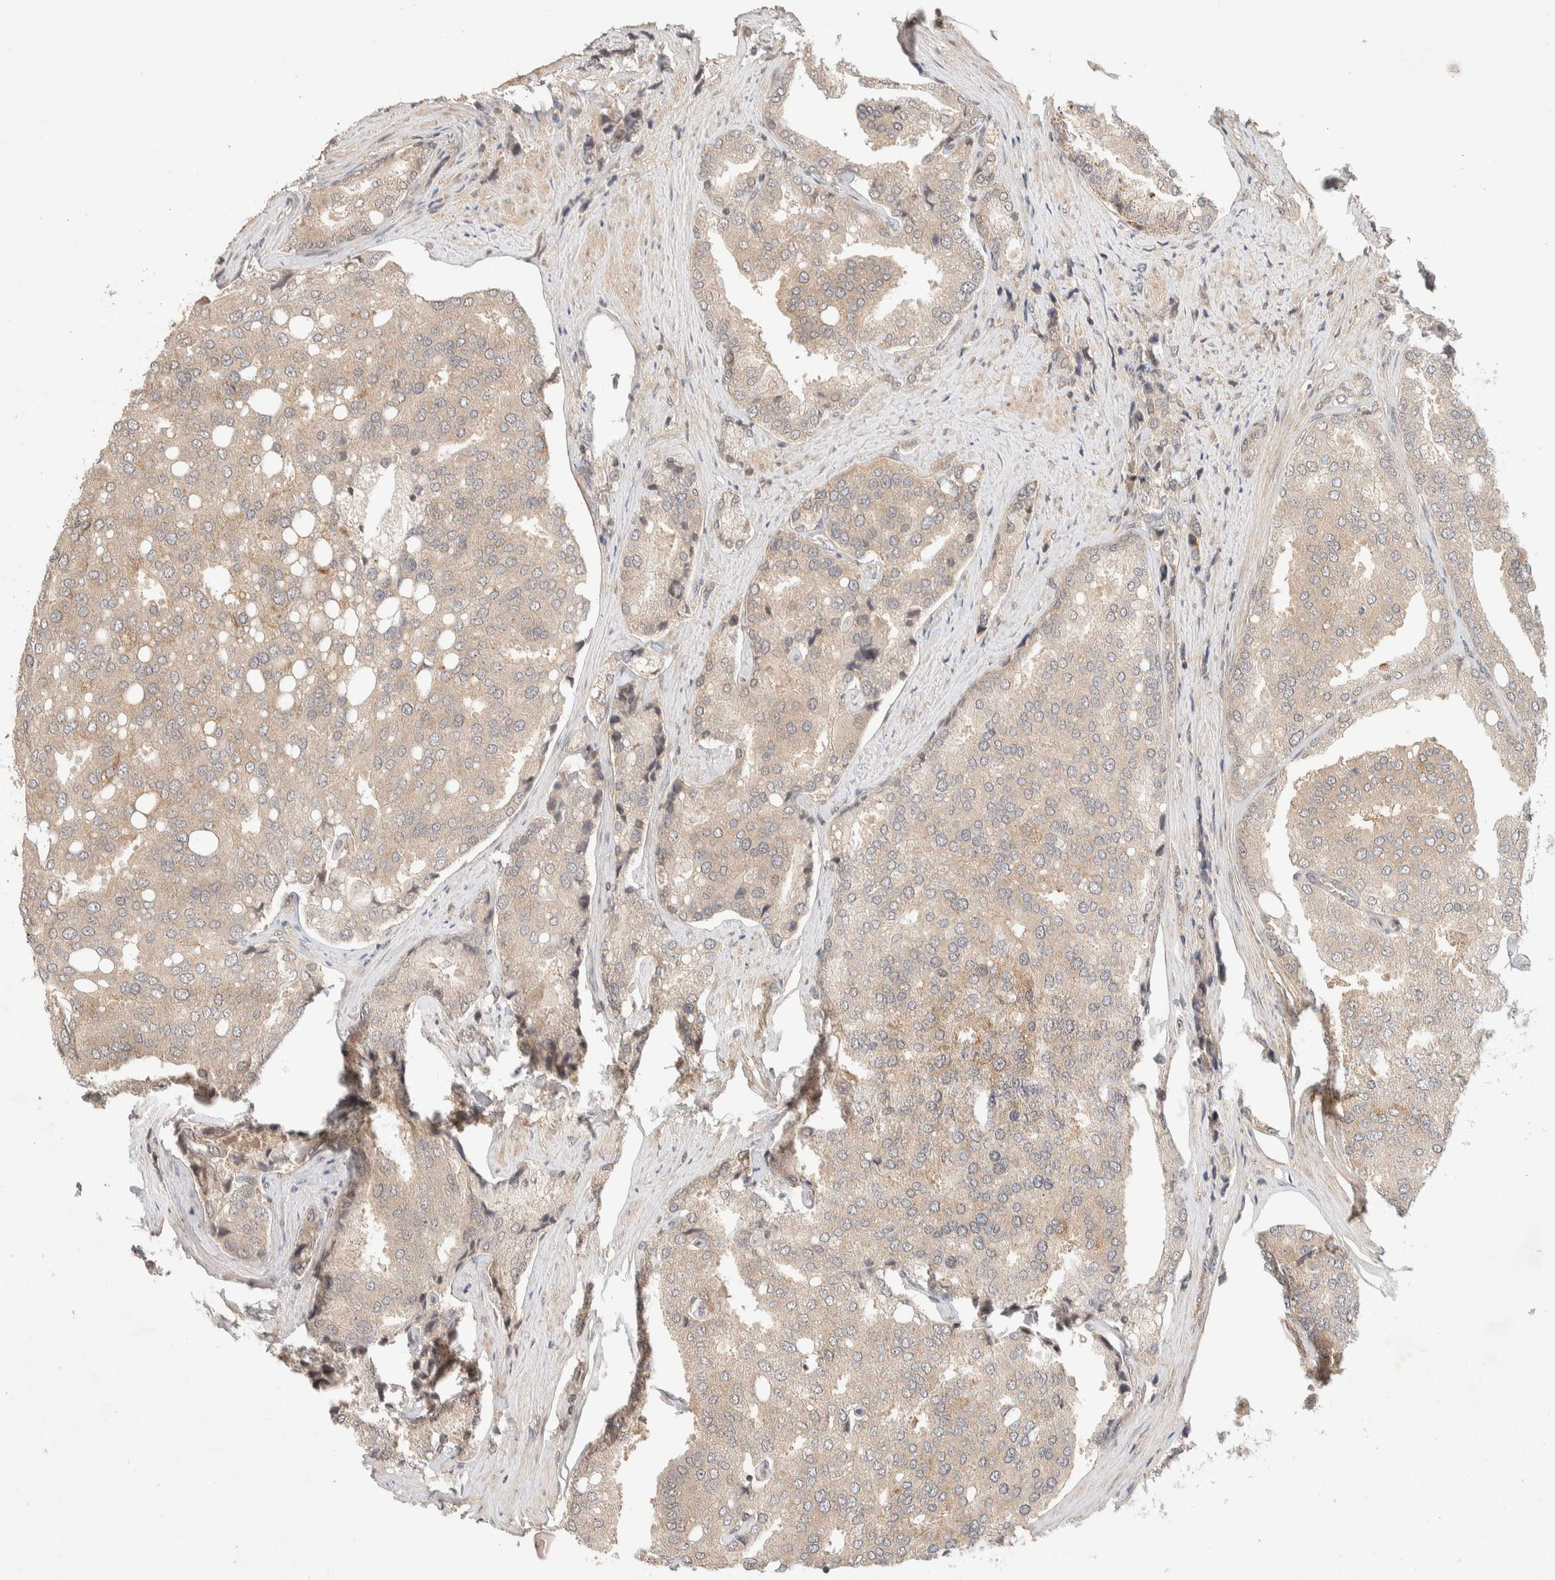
{"staining": {"intensity": "weak", "quantity": "25%-75%", "location": "cytoplasmic/membranous"}, "tissue": "prostate cancer", "cell_type": "Tumor cells", "image_type": "cancer", "snomed": [{"axis": "morphology", "description": "Adenocarcinoma, High grade"}, {"axis": "topography", "description": "Prostate"}], "caption": "Immunohistochemical staining of human prostate cancer demonstrates weak cytoplasmic/membranous protein positivity in about 25%-75% of tumor cells.", "gene": "THRA", "patient": {"sex": "male", "age": 50}}